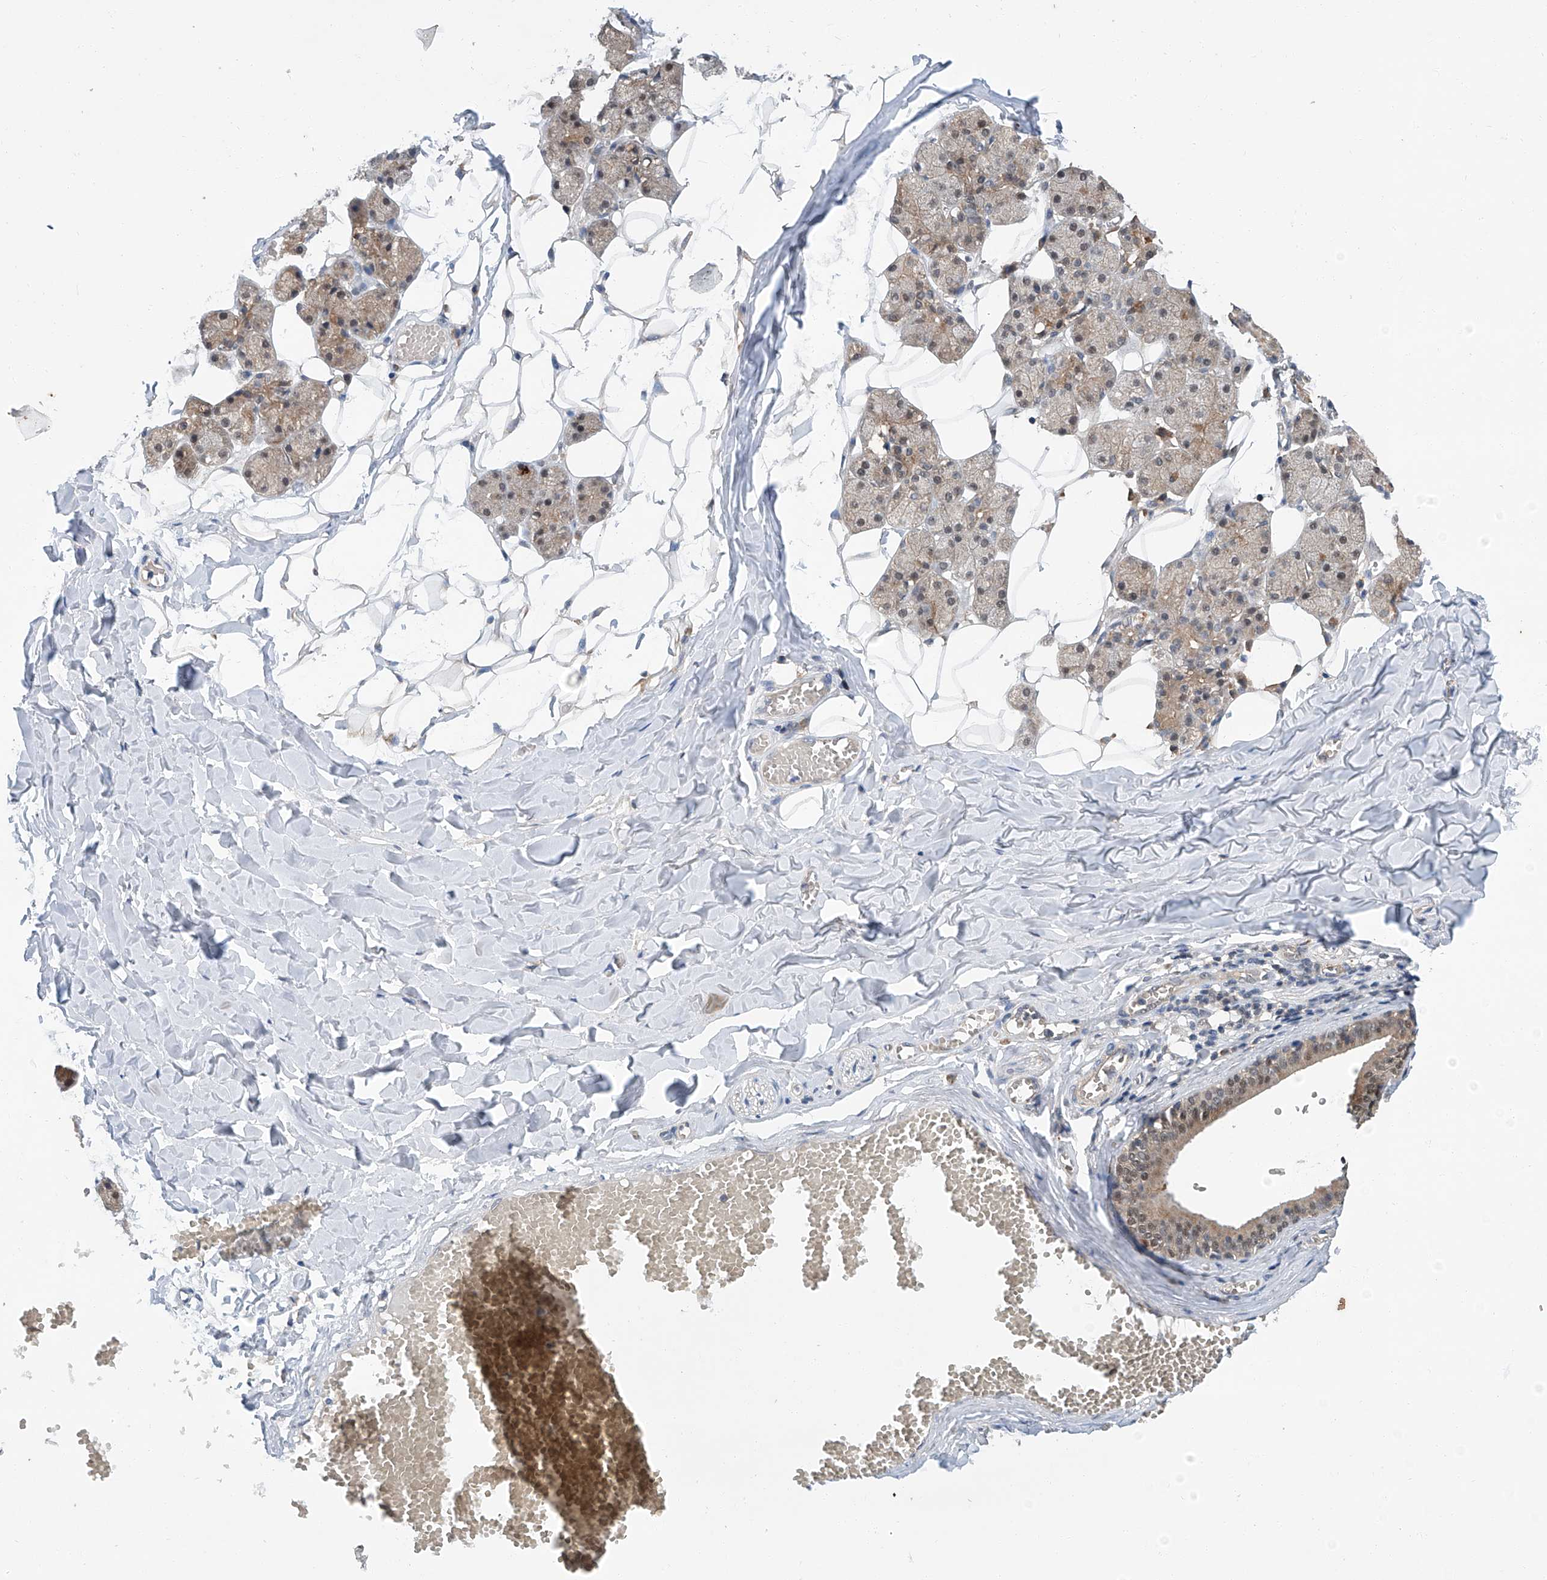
{"staining": {"intensity": "weak", "quantity": "25%-75%", "location": "cytoplasmic/membranous"}, "tissue": "salivary gland", "cell_type": "Glandular cells", "image_type": "normal", "snomed": [{"axis": "morphology", "description": "Normal tissue, NOS"}, {"axis": "topography", "description": "Salivary gland"}], "caption": "DAB (3,3'-diaminobenzidine) immunohistochemical staining of normal salivary gland reveals weak cytoplasmic/membranous protein staining in approximately 25%-75% of glandular cells.", "gene": "CLK1", "patient": {"sex": "female", "age": 33}}